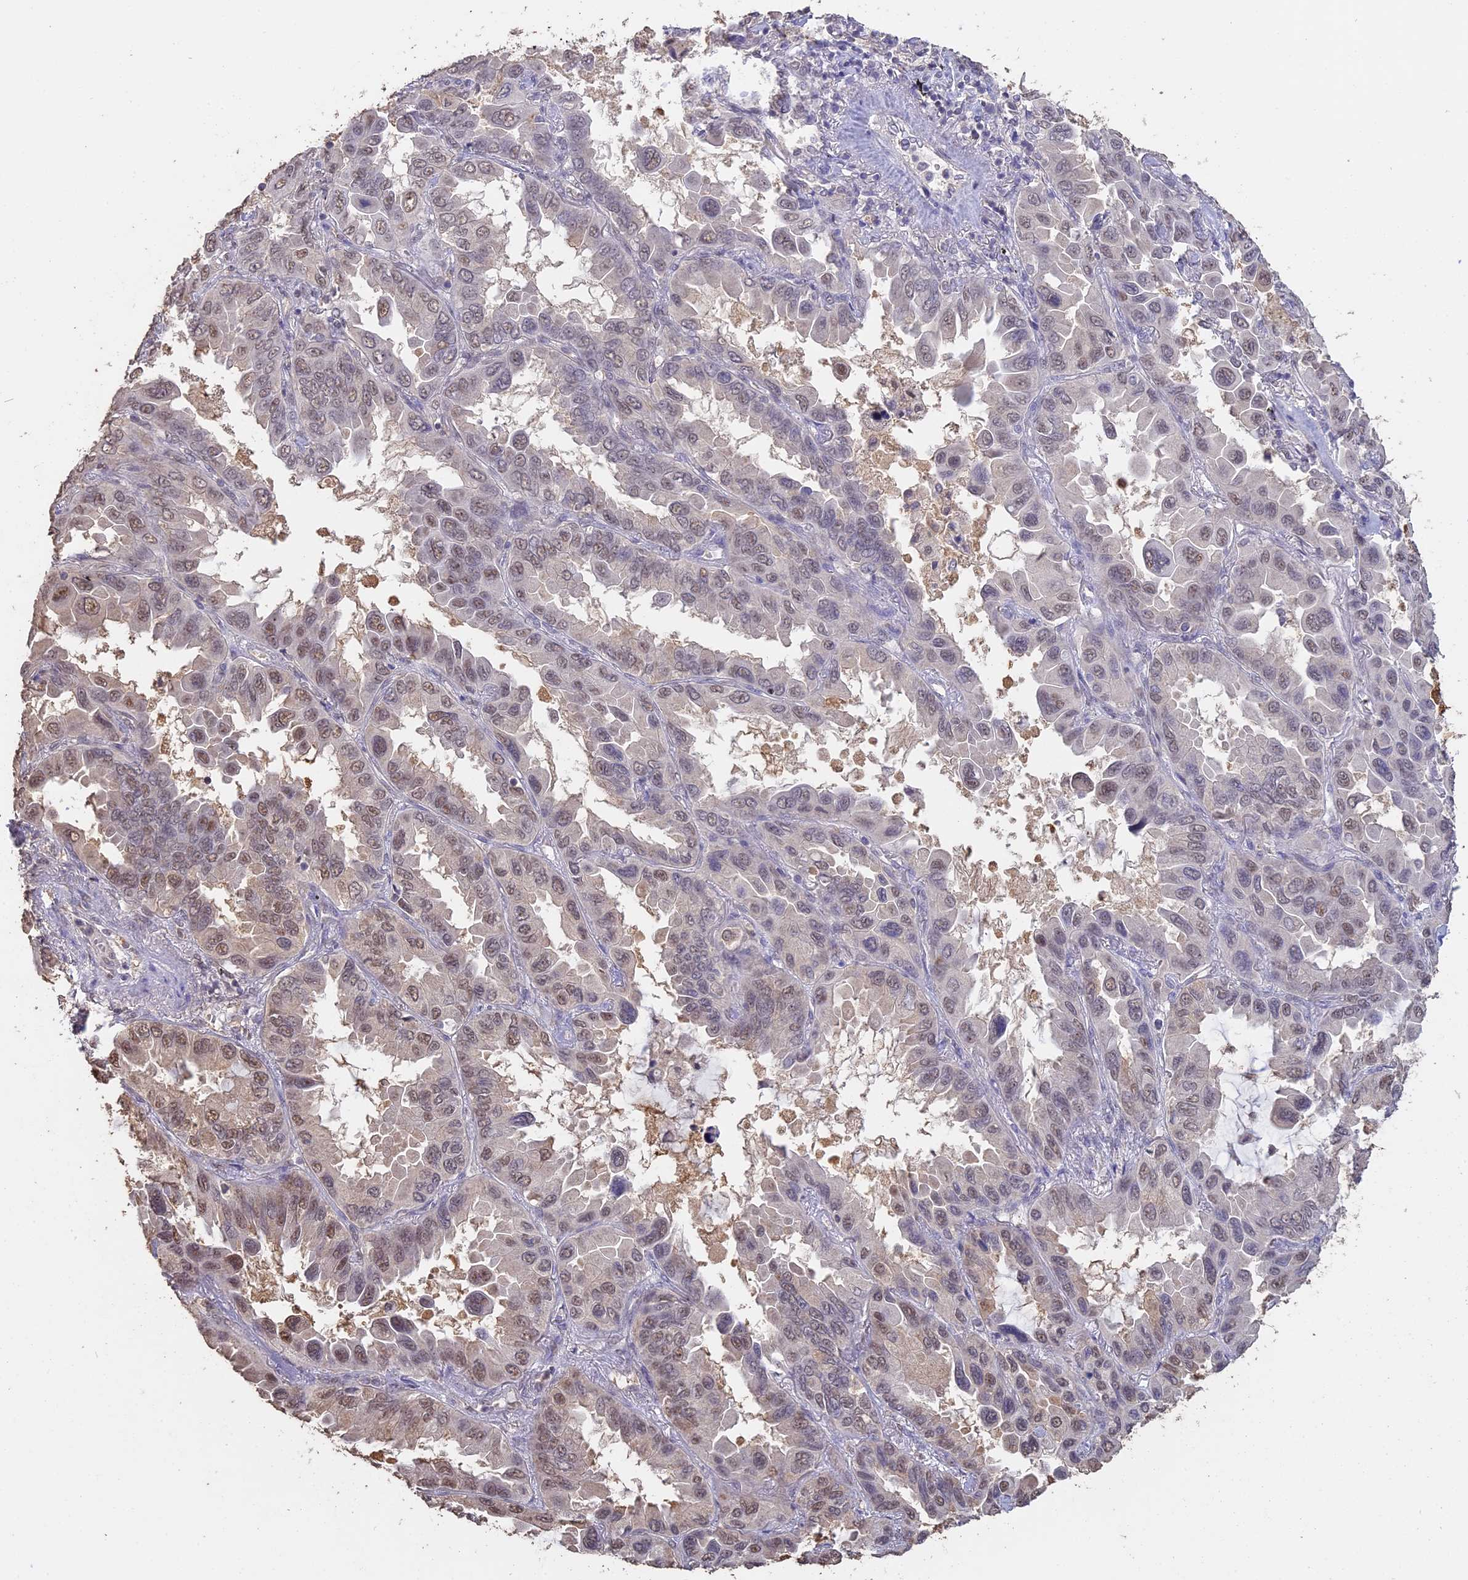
{"staining": {"intensity": "weak", "quantity": ">75%", "location": "nuclear"}, "tissue": "lung cancer", "cell_type": "Tumor cells", "image_type": "cancer", "snomed": [{"axis": "morphology", "description": "Adenocarcinoma, NOS"}, {"axis": "topography", "description": "Lung"}], "caption": "IHC histopathology image of lung cancer (adenocarcinoma) stained for a protein (brown), which reveals low levels of weak nuclear positivity in approximately >75% of tumor cells.", "gene": "PSMC6", "patient": {"sex": "male", "age": 64}}